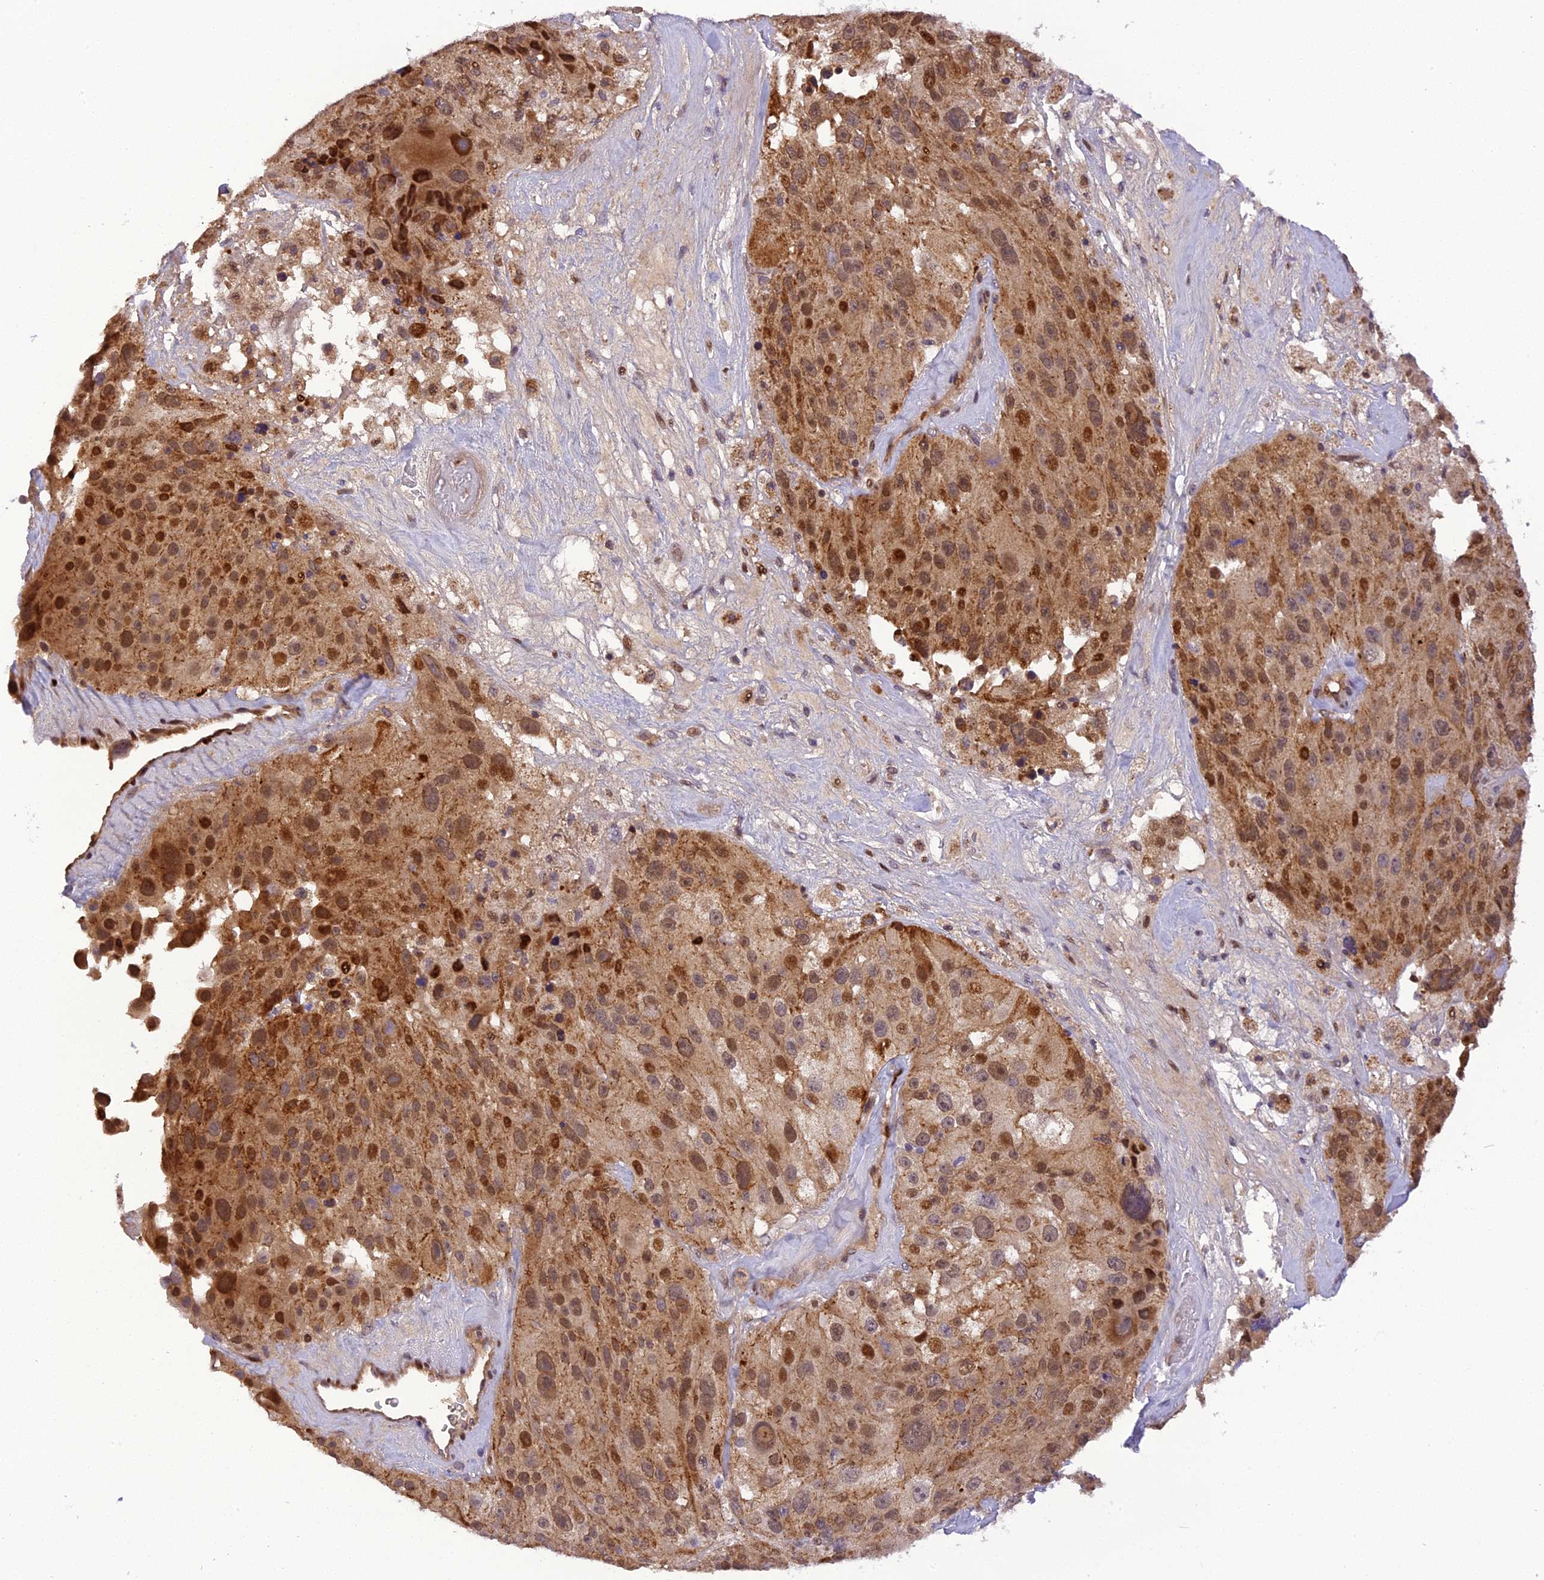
{"staining": {"intensity": "moderate", "quantity": ">75%", "location": "cytoplasmic/membranous,nuclear"}, "tissue": "melanoma", "cell_type": "Tumor cells", "image_type": "cancer", "snomed": [{"axis": "morphology", "description": "Malignant melanoma, Metastatic site"}, {"axis": "topography", "description": "Lymph node"}], "caption": "Melanoma stained with a brown dye reveals moderate cytoplasmic/membranous and nuclear positive expression in approximately >75% of tumor cells.", "gene": "MICALL1", "patient": {"sex": "male", "age": 62}}